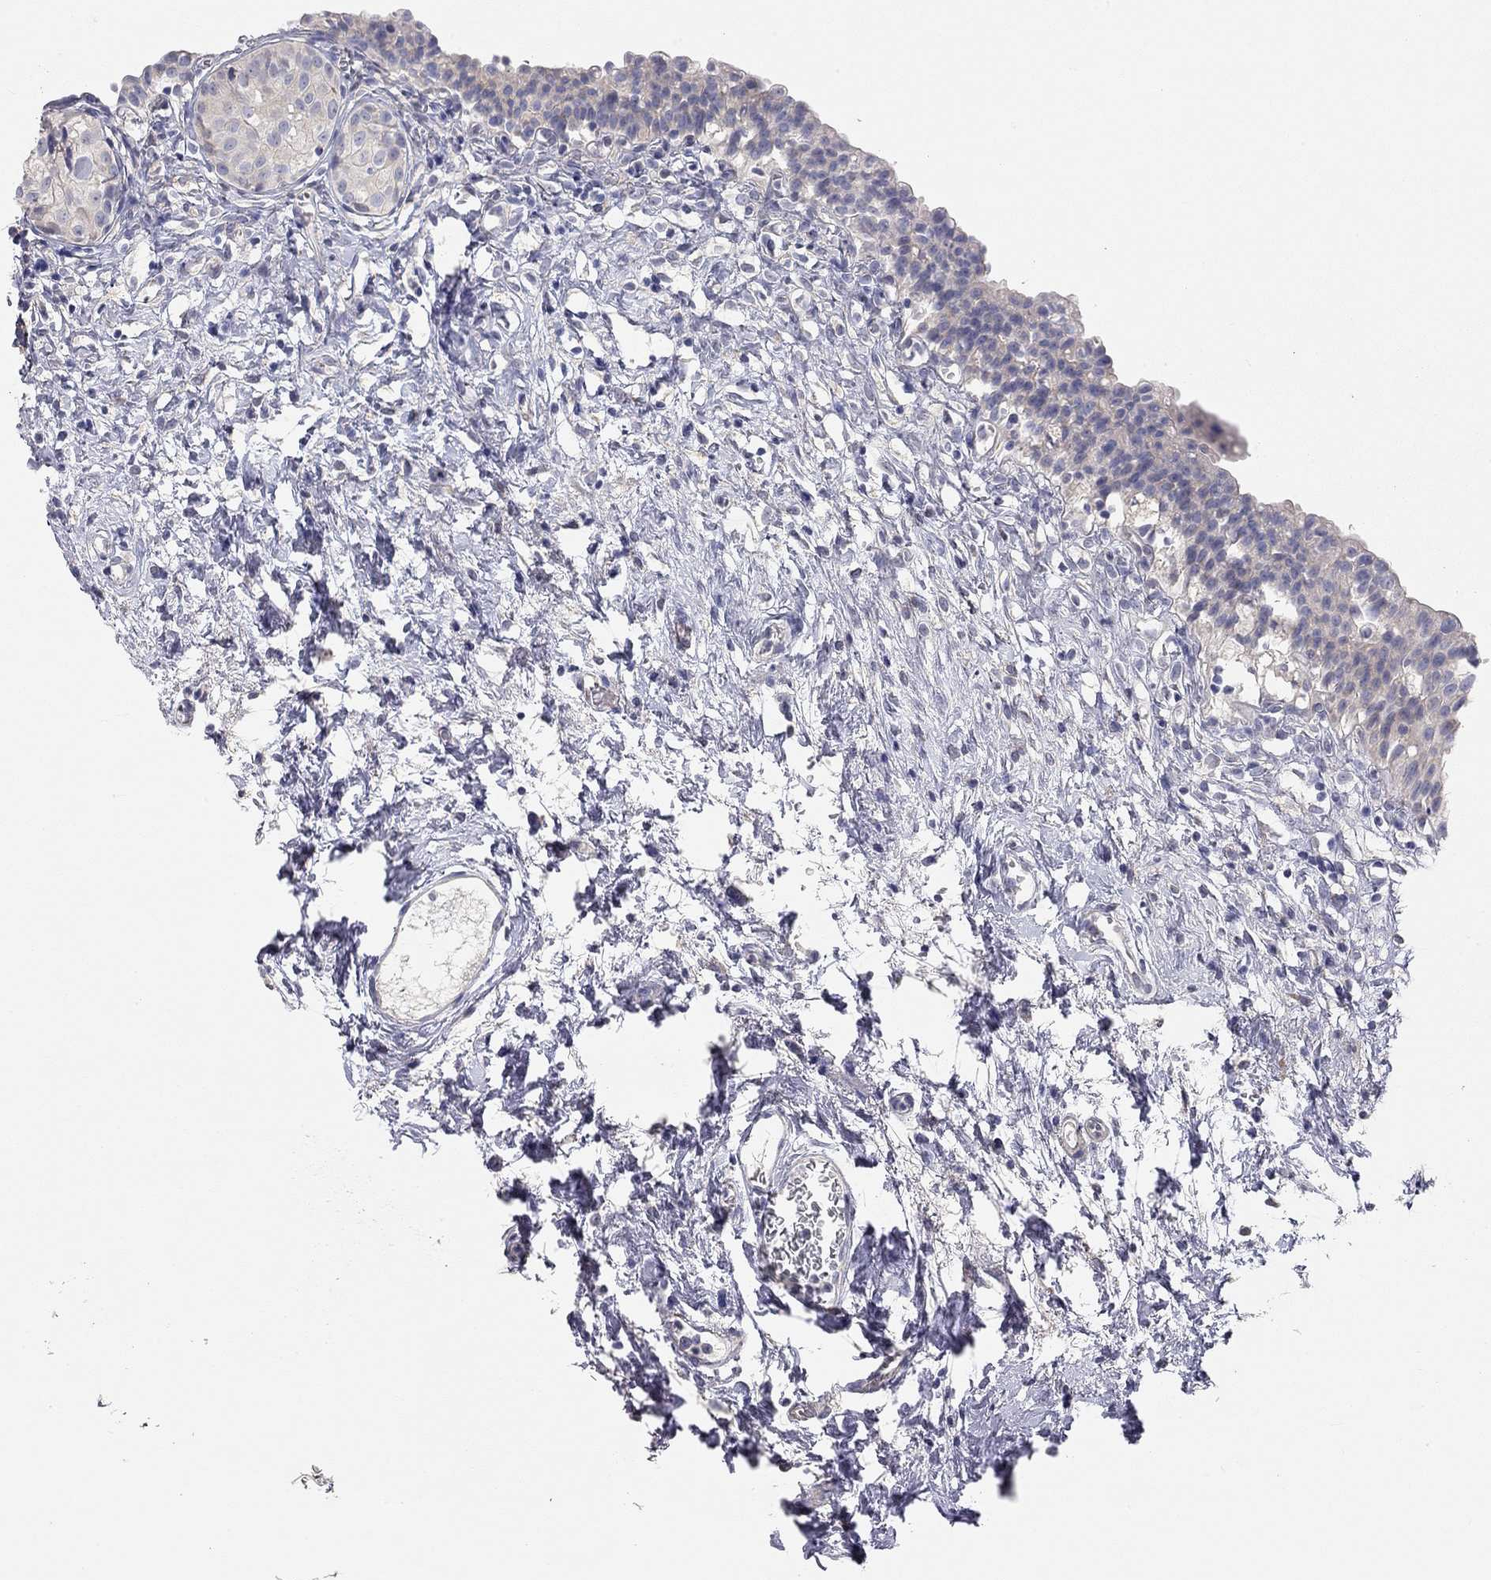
{"staining": {"intensity": "negative", "quantity": "none", "location": "none"}, "tissue": "urinary bladder", "cell_type": "Urothelial cells", "image_type": "normal", "snomed": [{"axis": "morphology", "description": "Normal tissue, NOS"}, {"axis": "topography", "description": "Urinary bladder"}], "caption": "This is a image of immunohistochemistry staining of normal urinary bladder, which shows no staining in urothelial cells.", "gene": "PAPSS2", "patient": {"sex": "male", "age": 76}}